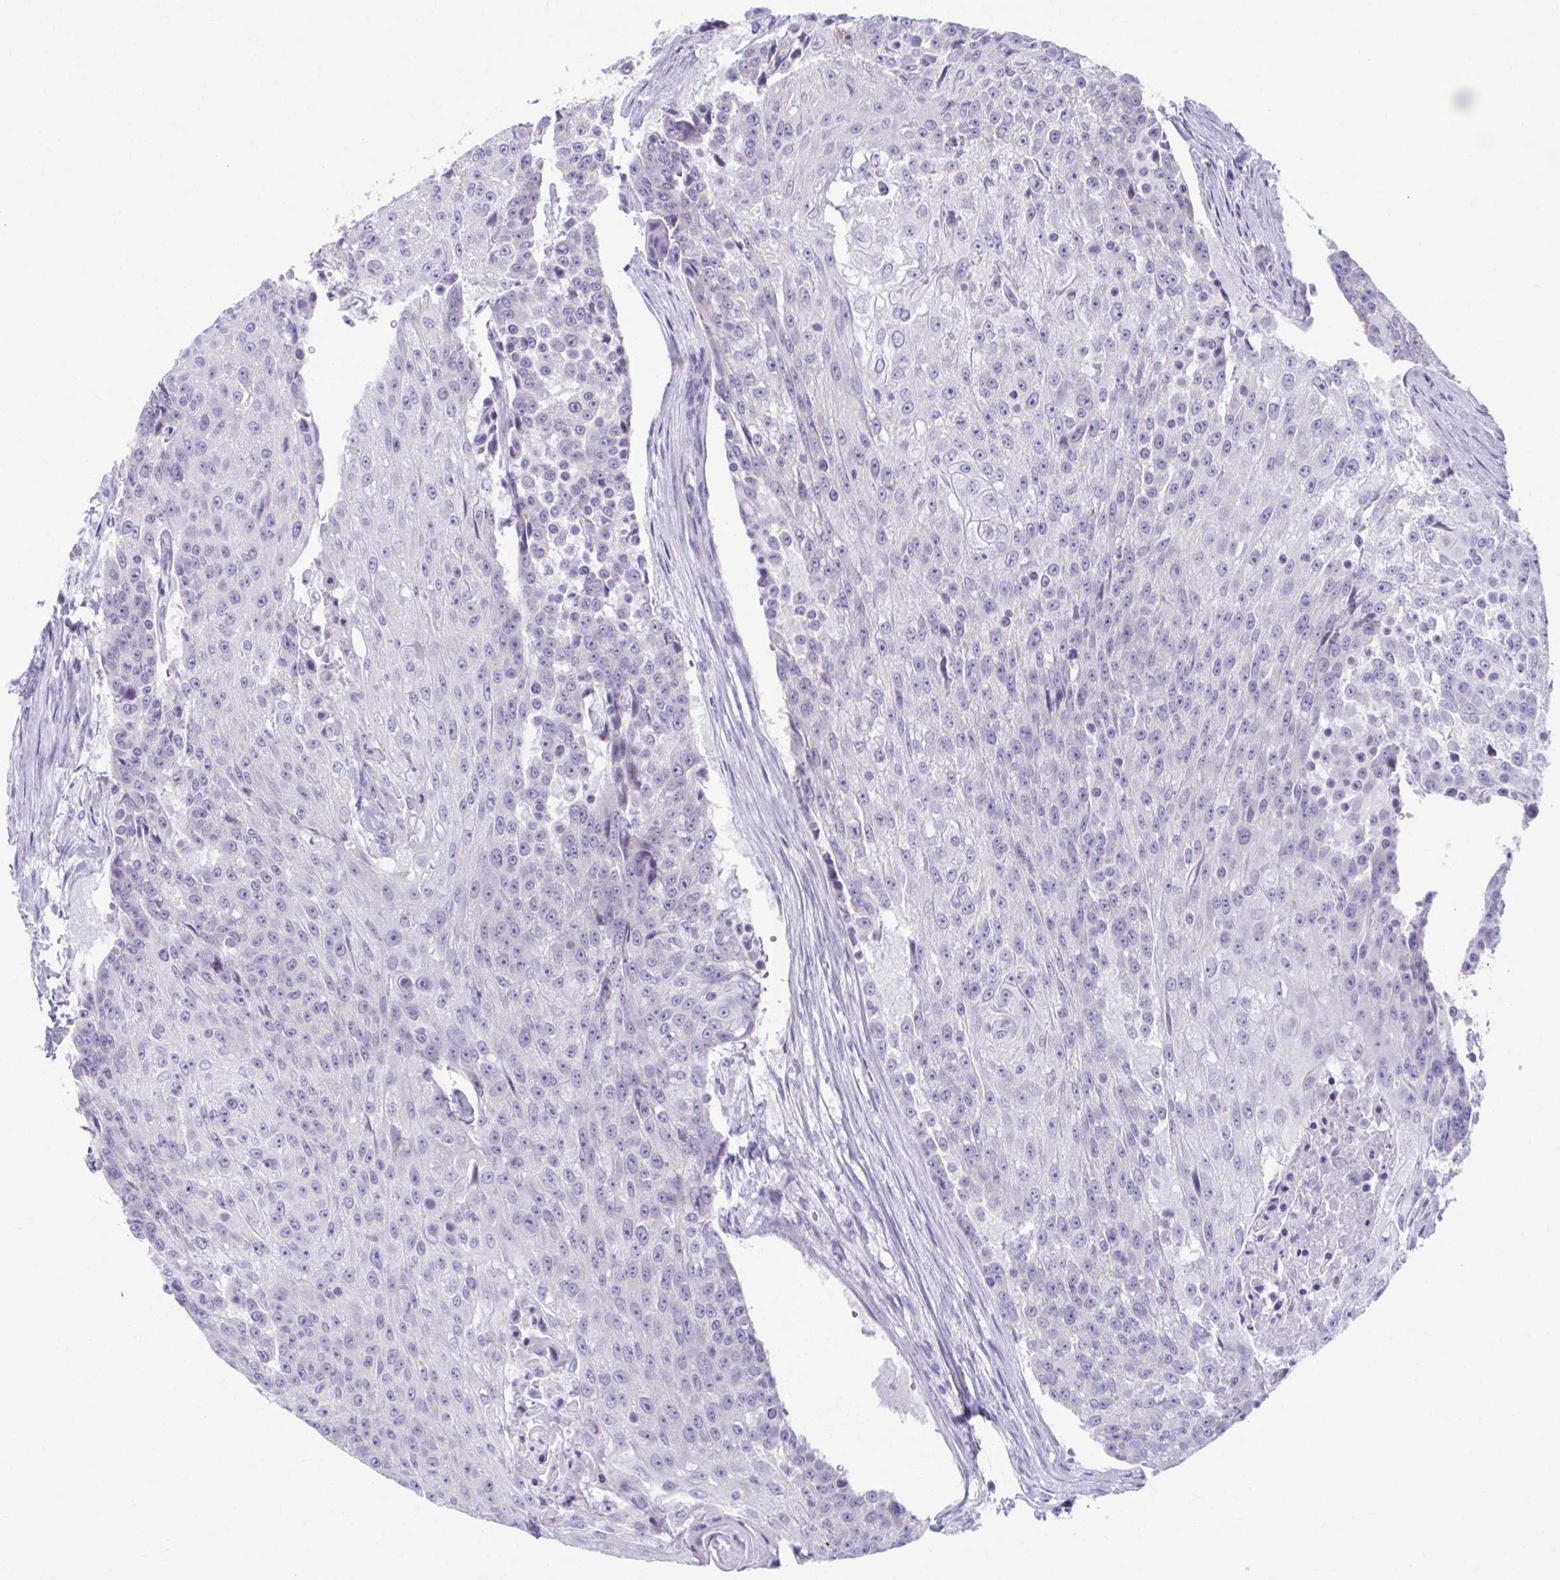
{"staining": {"intensity": "negative", "quantity": "none", "location": "none"}, "tissue": "urothelial cancer", "cell_type": "Tumor cells", "image_type": "cancer", "snomed": [{"axis": "morphology", "description": "Urothelial carcinoma, High grade"}, {"axis": "topography", "description": "Urinary bladder"}], "caption": "An image of urothelial cancer stained for a protein demonstrates no brown staining in tumor cells.", "gene": "CCDC105", "patient": {"sex": "female", "age": 63}}